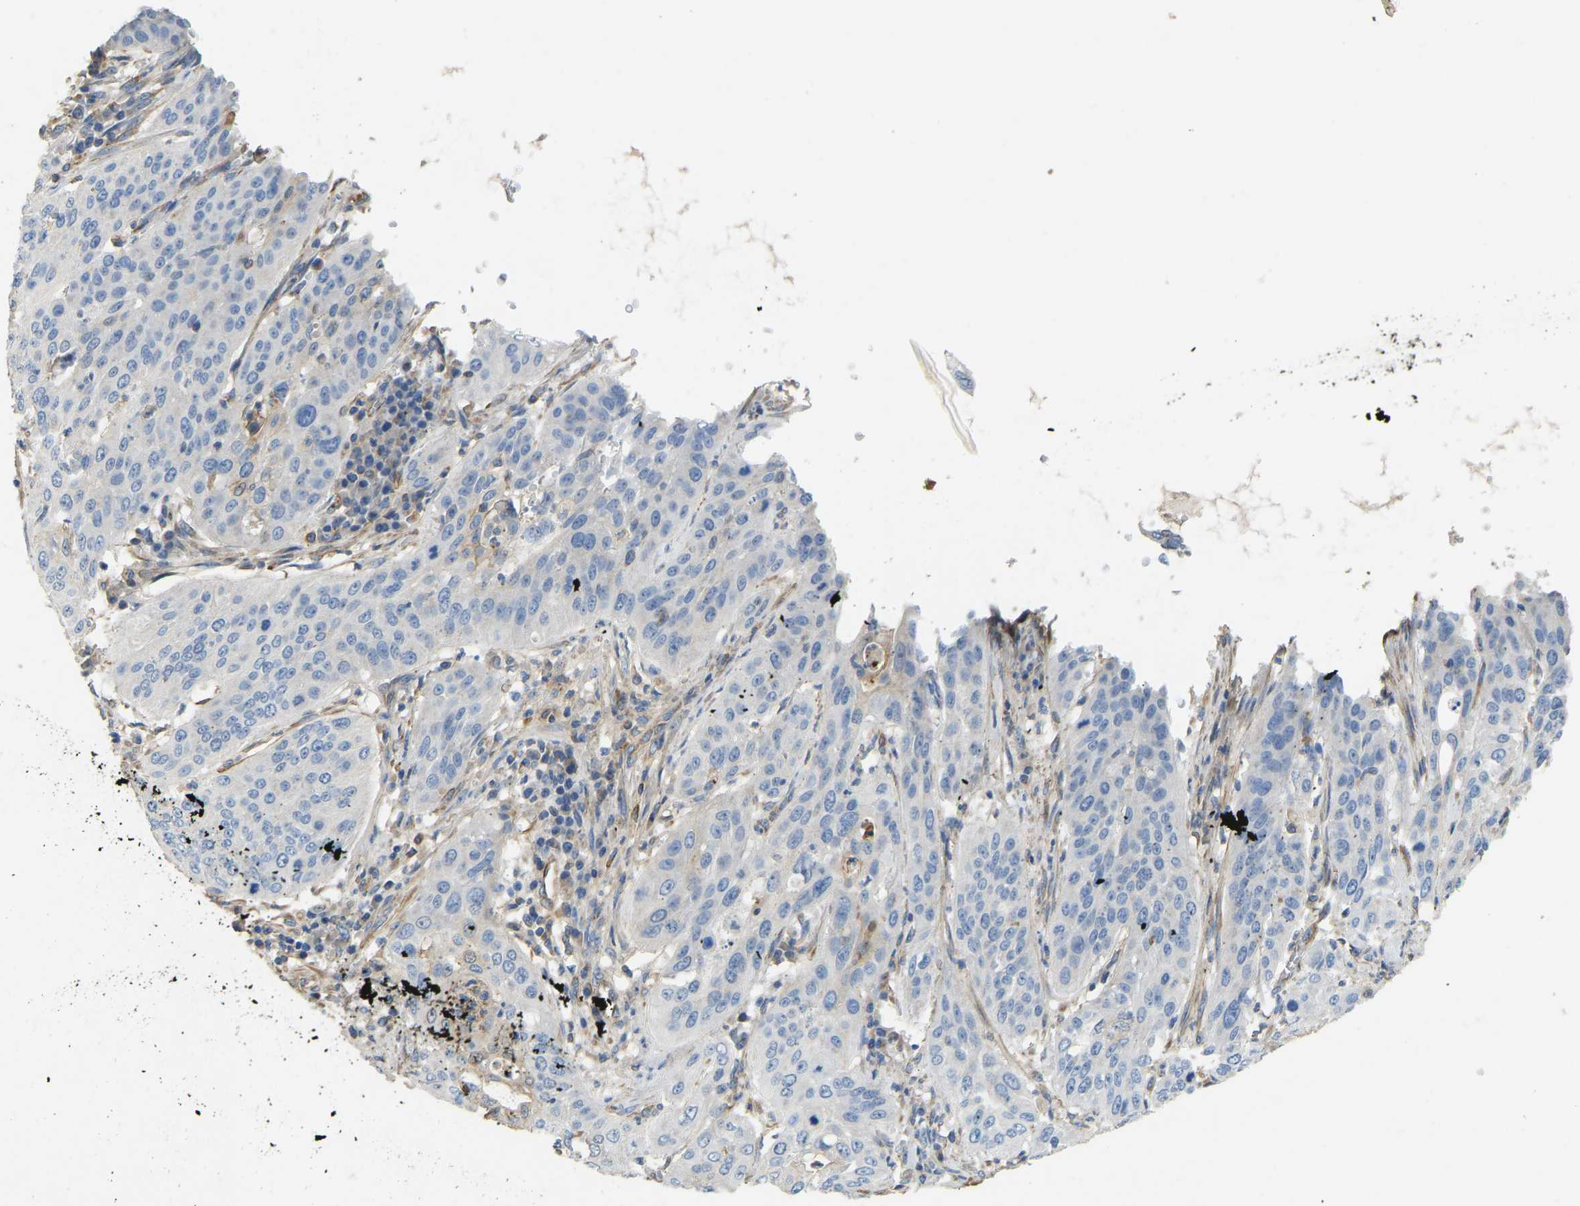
{"staining": {"intensity": "negative", "quantity": "none", "location": "none"}, "tissue": "cervical cancer", "cell_type": "Tumor cells", "image_type": "cancer", "snomed": [{"axis": "morphology", "description": "Normal tissue, NOS"}, {"axis": "morphology", "description": "Squamous cell carcinoma, NOS"}, {"axis": "topography", "description": "Cervix"}], "caption": "High power microscopy photomicrograph of an IHC histopathology image of squamous cell carcinoma (cervical), revealing no significant expression in tumor cells.", "gene": "TECTA", "patient": {"sex": "female", "age": 39}}